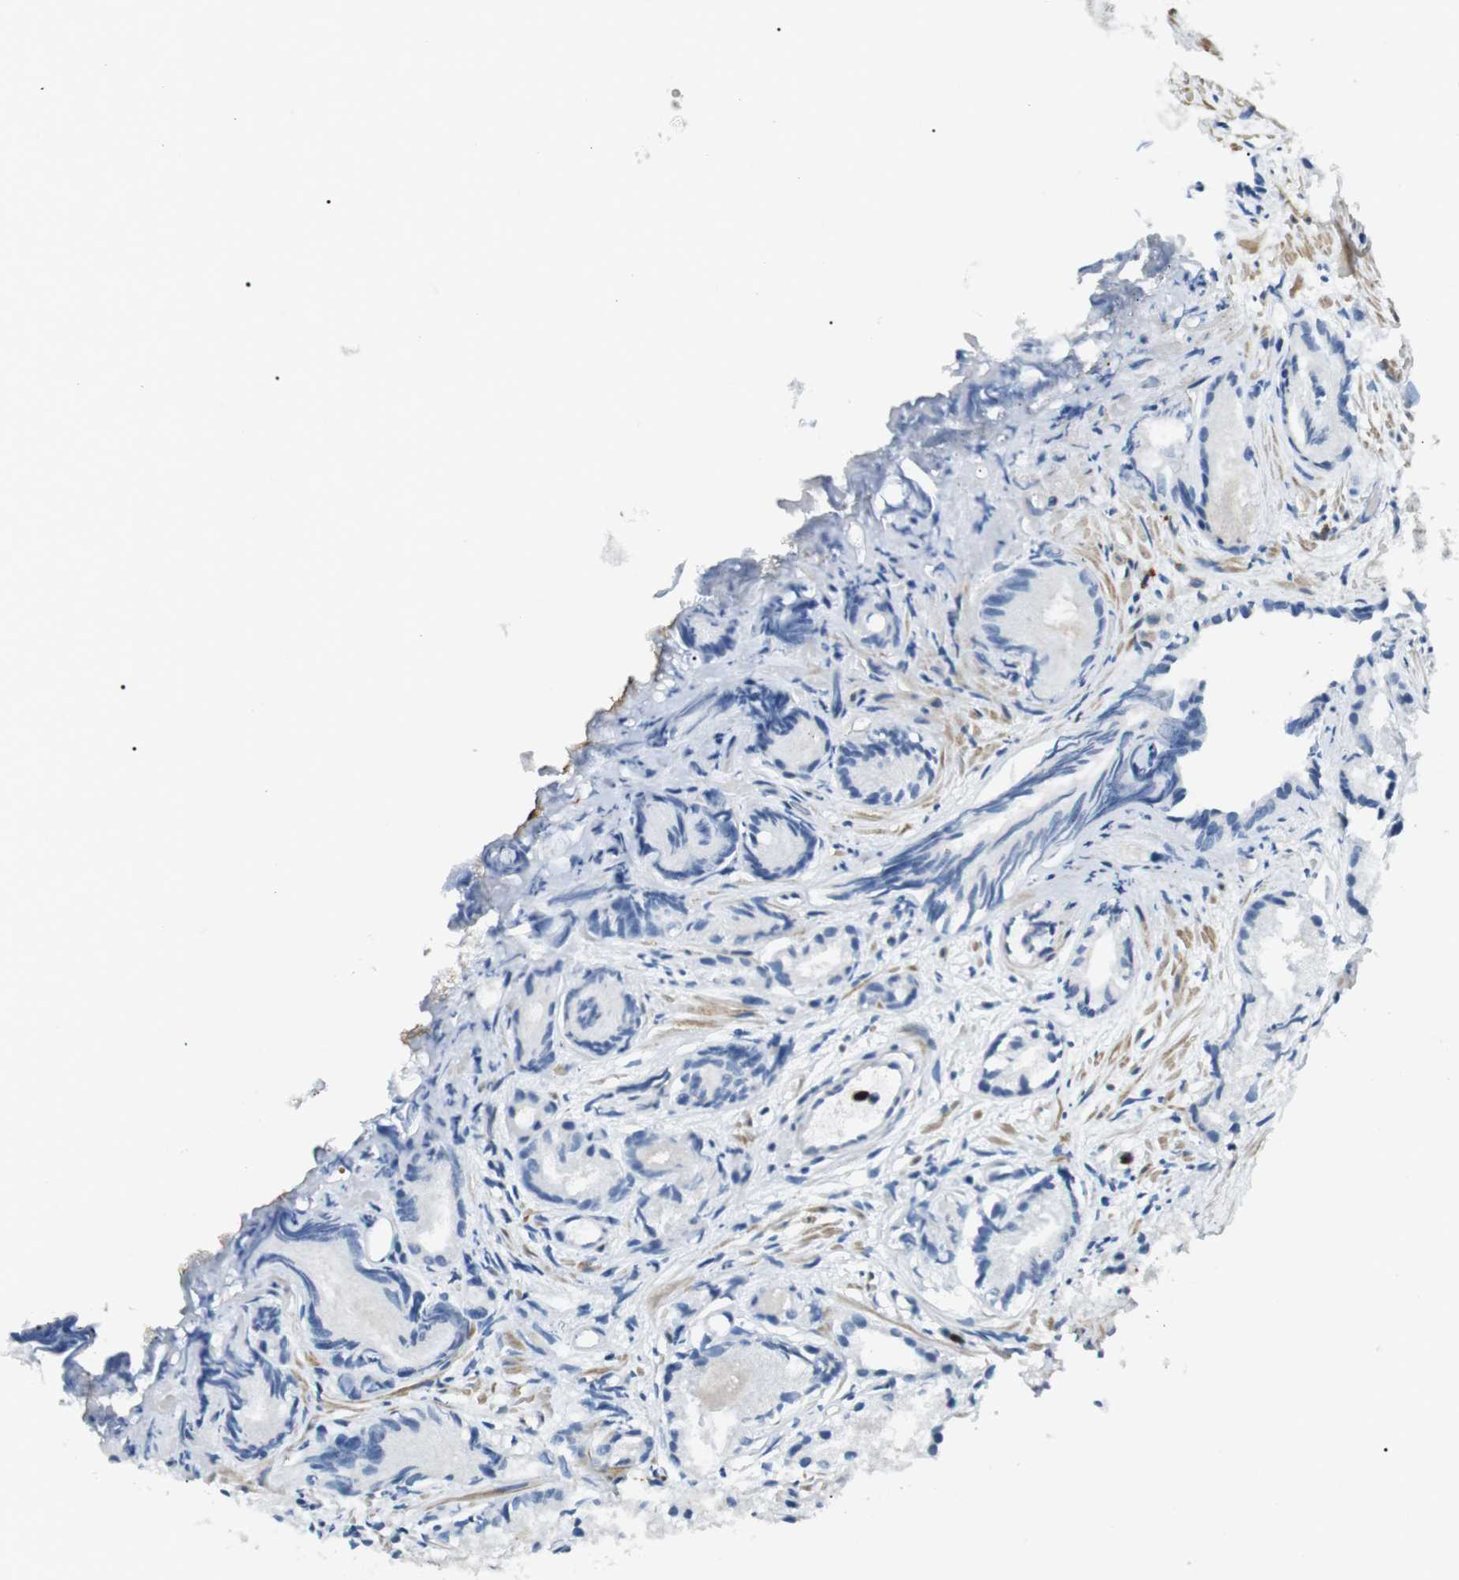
{"staining": {"intensity": "negative", "quantity": "none", "location": "none"}, "tissue": "prostate cancer", "cell_type": "Tumor cells", "image_type": "cancer", "snomed": [{"axis": "morphology", "description": "Adenocarcinoma, Low grade"}, {"axis": "topography", "description": "Prostate"}], "caption": "An immunohistochemistry histopathology image of prostate cancer (low-grade adenocarcinoma) is shown. There is no staining in tumor cells of prostate cancer (low-grade adenocarcinoma).", "gene": "GZMM", "patient": {"sex": "male", "age": 72}}